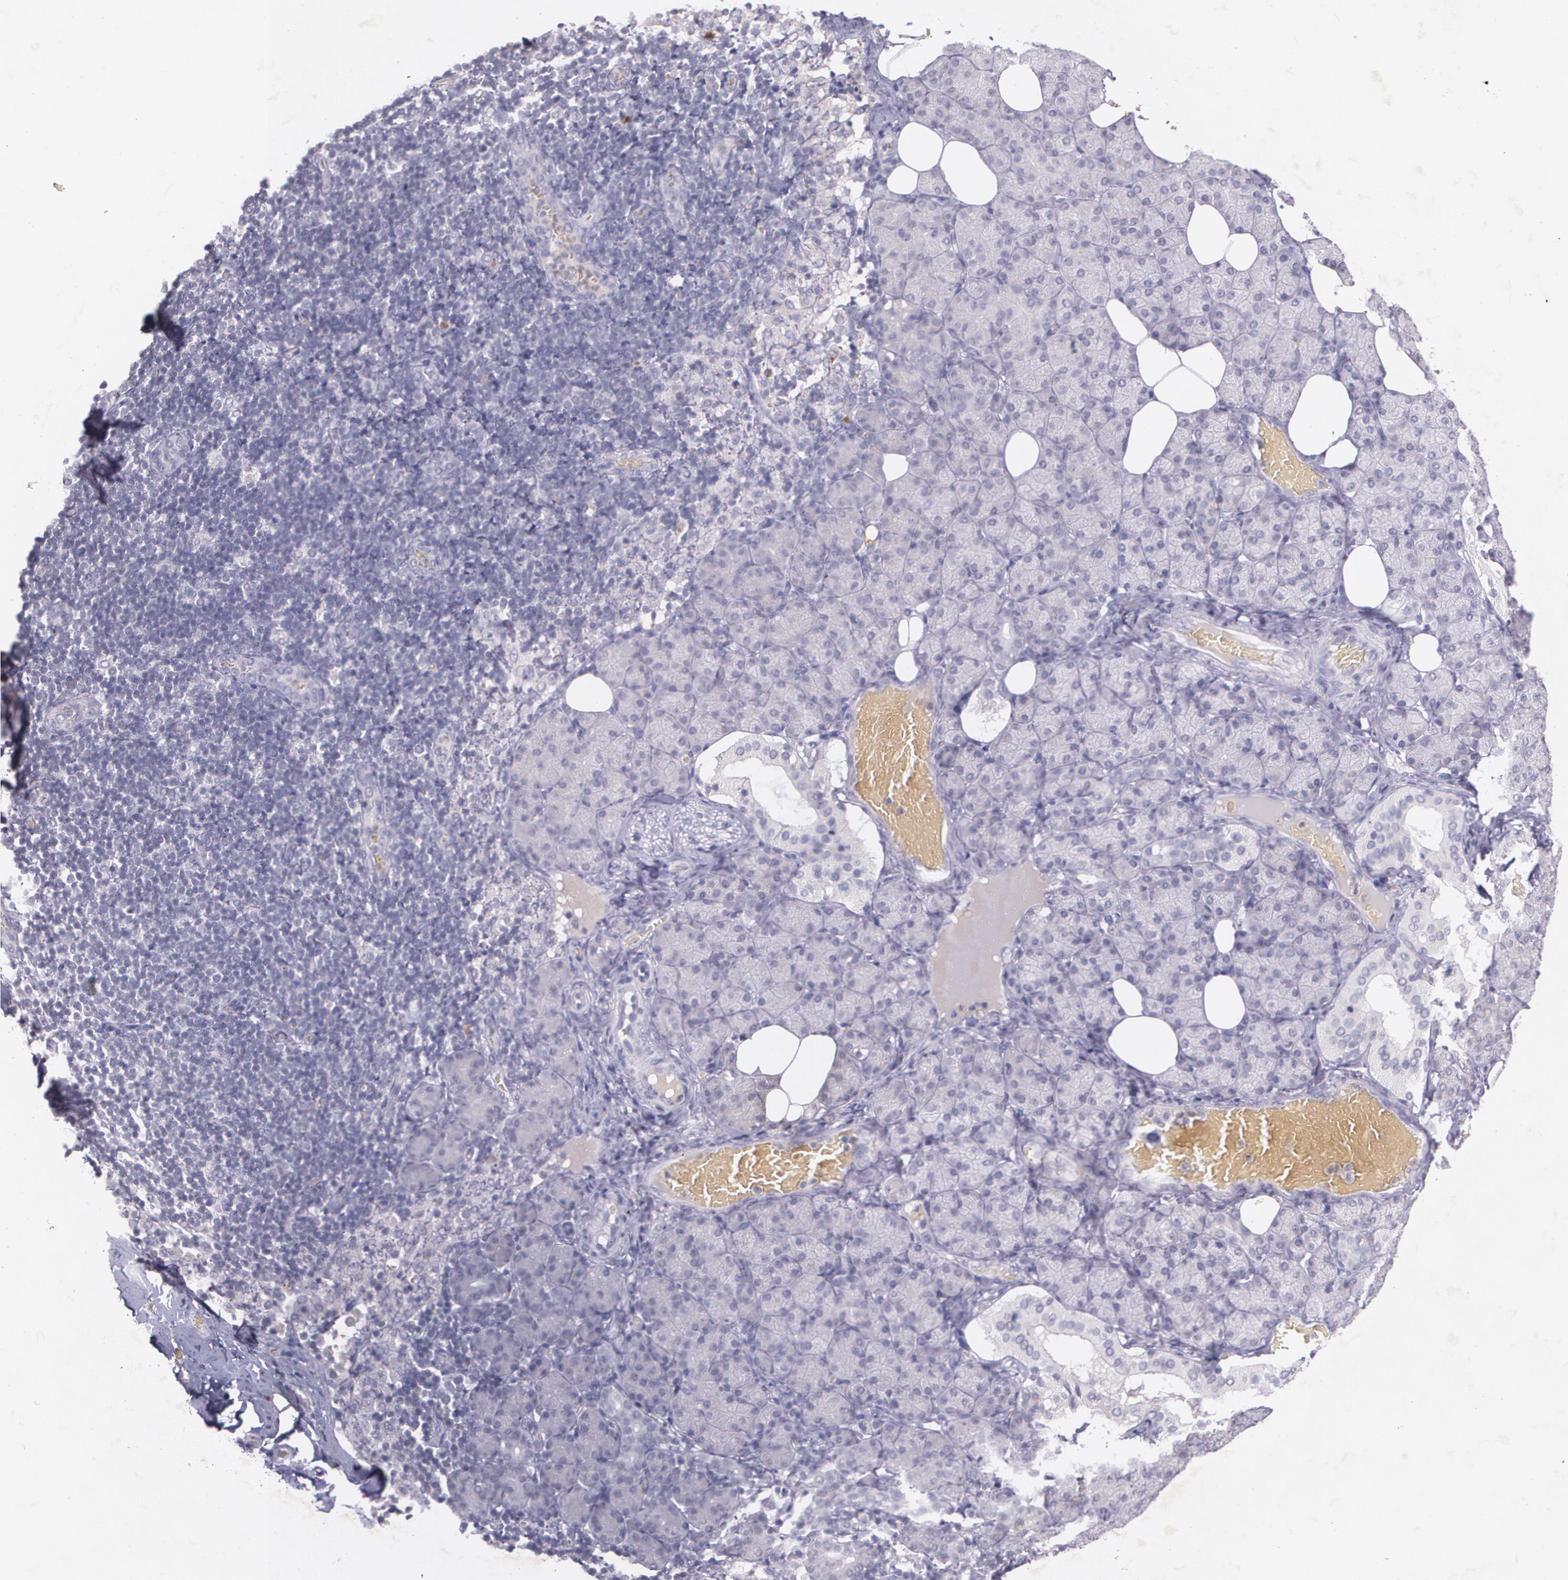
{"staining": {"intensity": "moderate", "quantity": "25%-75%", "location": "cytoplasmic/membranous"}, "tissue": "salivary gland", "cell_type": "Glandular cells", "image_type": "normal", "snomed": [{"axis": "morphology", "description": "Normal tissue, NOS"}, {"axis": "topography", "description": "Lymph node"}, {"axis": "topography", "description": "Salivary gland"}], "caption": "Immunohistochemistry (IHC) of unremarkable salivary gland reveals medium levels of moderate cytoplasmic/membranous positivity in approximately 25%-75% of glandular cells.", "gene": "TM4SF1", "patient": {"sex": "male", "age": 8}}